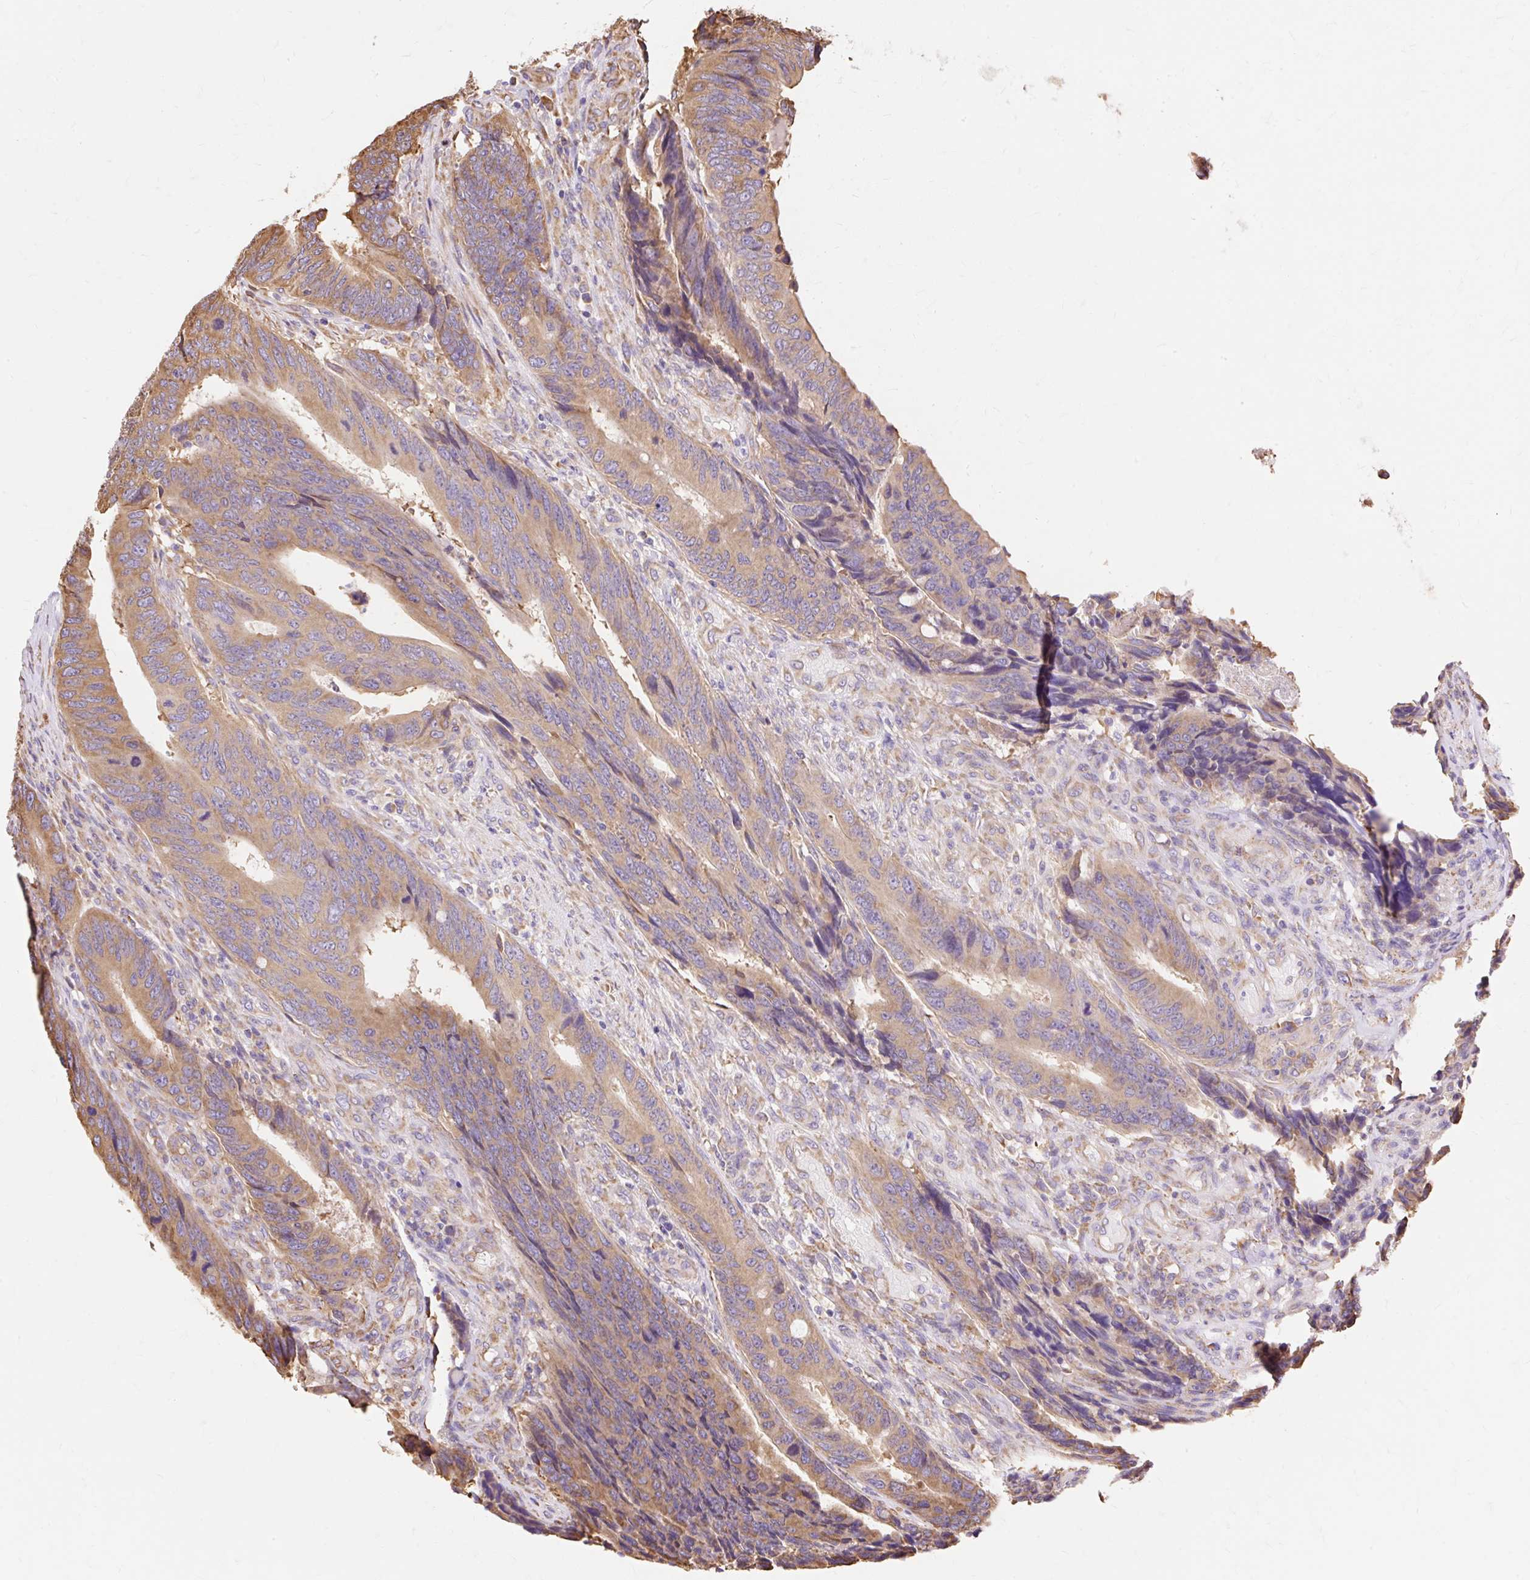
{"staining": {"intensity": "moderate", "quantity": ">75%", "location": "cytoplasmic/membranous"}, "tissue": "colorectal cancer", "cell_type": "Tumor cells", "image_type": "cancer", "snomed": [{"axis": "morphology", "description": "Adenocarcinoma, NOS"}, {"axis": "topography", "description": "Colon"}], "caption": "The histopathology image exhibits immunohistochemical staining of colorectal cancer. There is moderate cytoplasmic/membranous expression is present in approximately >75% of tumor cells. The protein is shown in brown color, while the nuclei are stained blue.", "gene": "RPS17", "patient": {"sex": "male", "age": 87}}